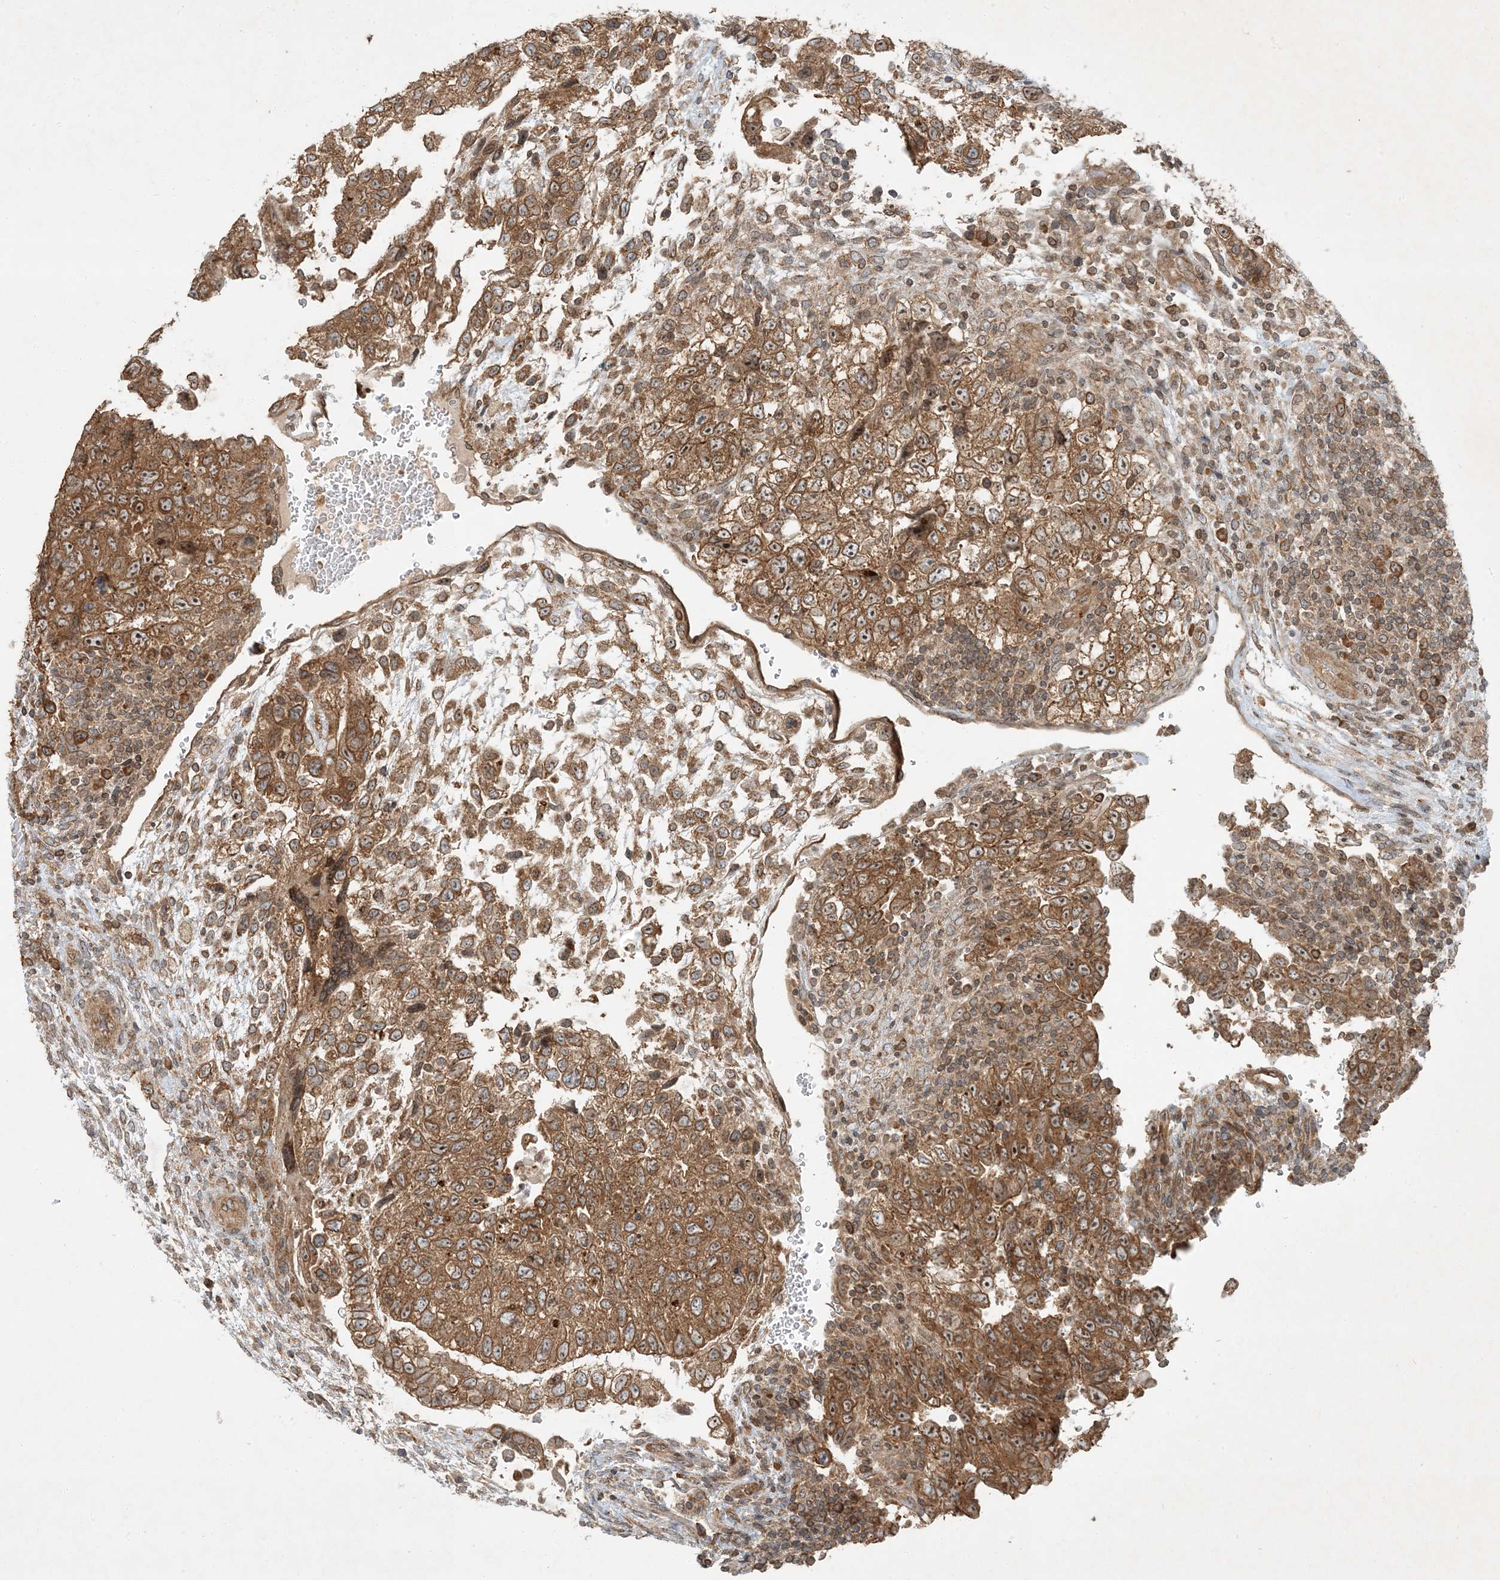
{"staining": {"intensity": "moderate", "quantity": ">75%", "location": "cytoplasmic/membranous"}, "tissue": "testis cancer", "cell_type": "Tumor cells", "image_type": "cancer", "snomed": [{"axis": "morphology", "description": "Carcinoma, Embryonal, NOS"}, {"axis": "topography", "description": "Testis"}], "caption": "DAB (3,3'-diaminobenzidine) immunohistochemical staining of human embryonal carcinoma (testis) reveals moderate cytoplasmic/membranous protein positivity in approximately >75% of tumor cells.", "gene": "COMMD8", "patient": {"sex": "male", "age": 37}}